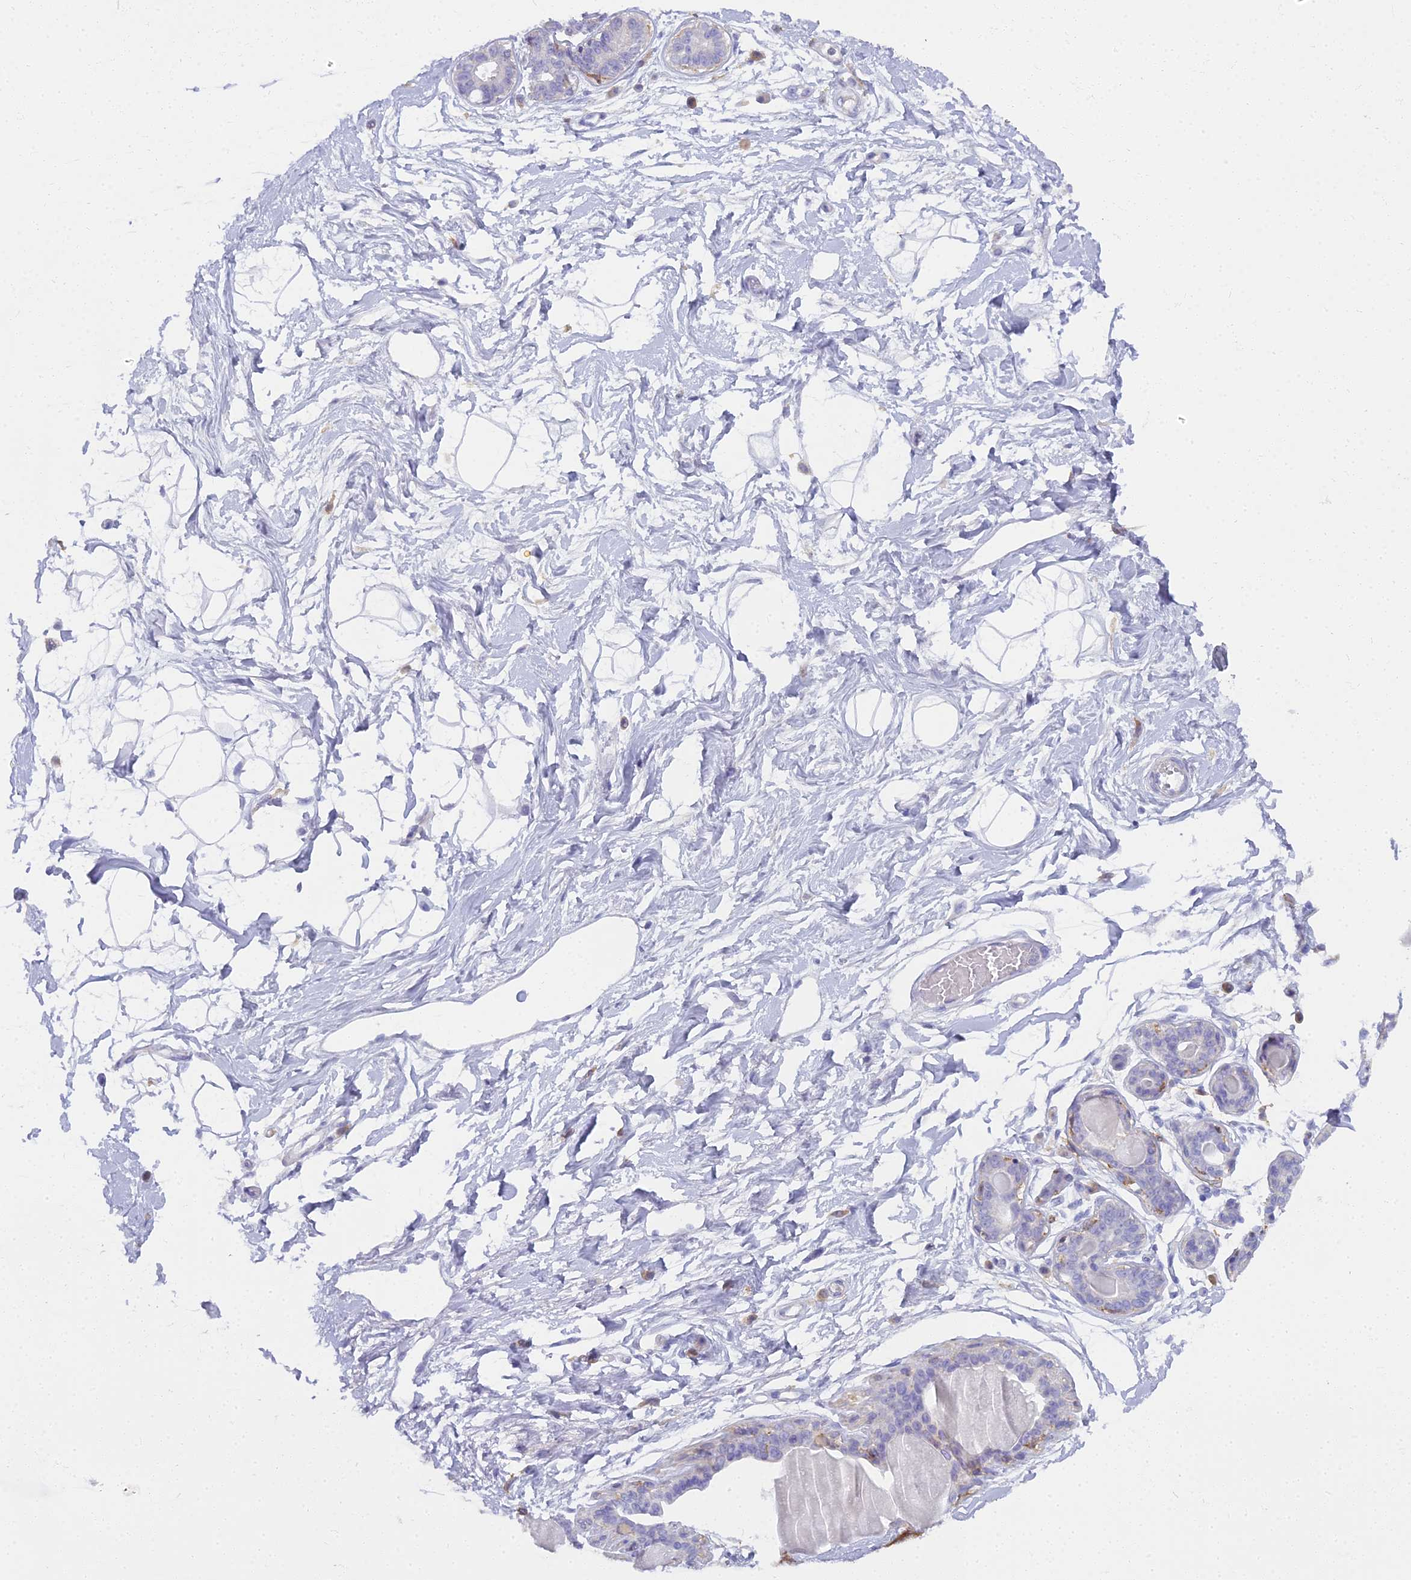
{"staining": {"intensity": "negative", "quantity": "none", "location": "none"}, "tissue": "breast", "cell_type": "Adipocytes", "image_type": "normal", "snomed": [{"axis": "morphology", "description": "Normal tissue, NOS"}, {"axis": "topography", "description": "Breast"}], "caption": "Immunohistochemistry (IHC) photomicrograph of benign breast stained for a protein (brown), which shows no expression in adipocytes.", "gene": "BLNK", "patient": {"sex": "female", "age": 45}}